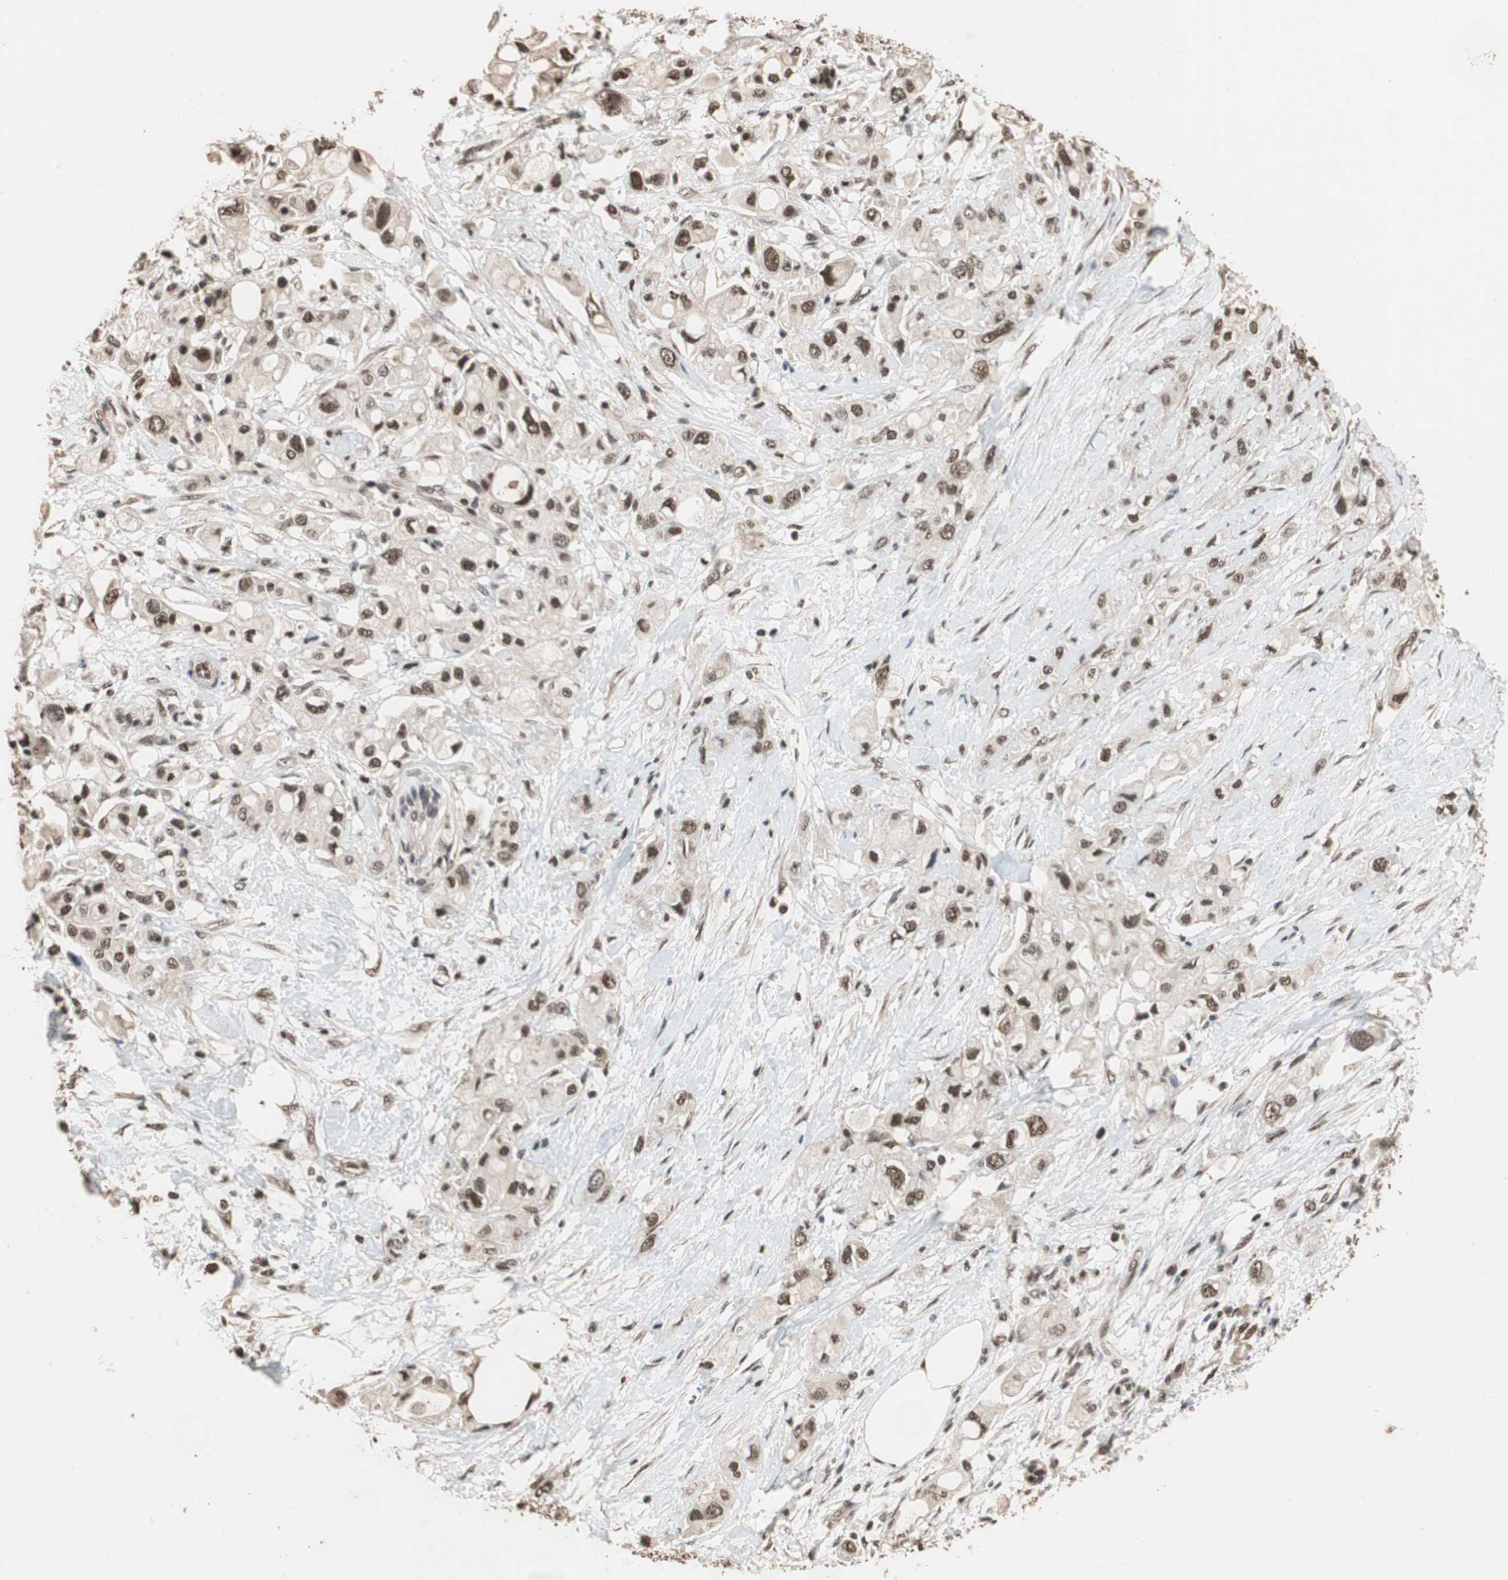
{"staining": {"intensity": "moderate", "quantity": ">75%", "location": "nuclear"}, "tissue": "pancreatic cancer", "cell_type": "Tumor cells", "image_type": "cancer", "snomed": [{"axis": "morphology", "description": "Adenocarcinoma, NOS"}, {"axis": "topography", "description": "Pancreas"}], "caption": "Immunohistochemistry (IHC) photomicrograph of human pancreatic adenocarcinoma stained for a protein (brown), which displays medium levels of moderate nuclear expression in approximately >75% of tumor cells.", "gene": "CDC5L", "patient": {"sex": "female", "age": 56}}